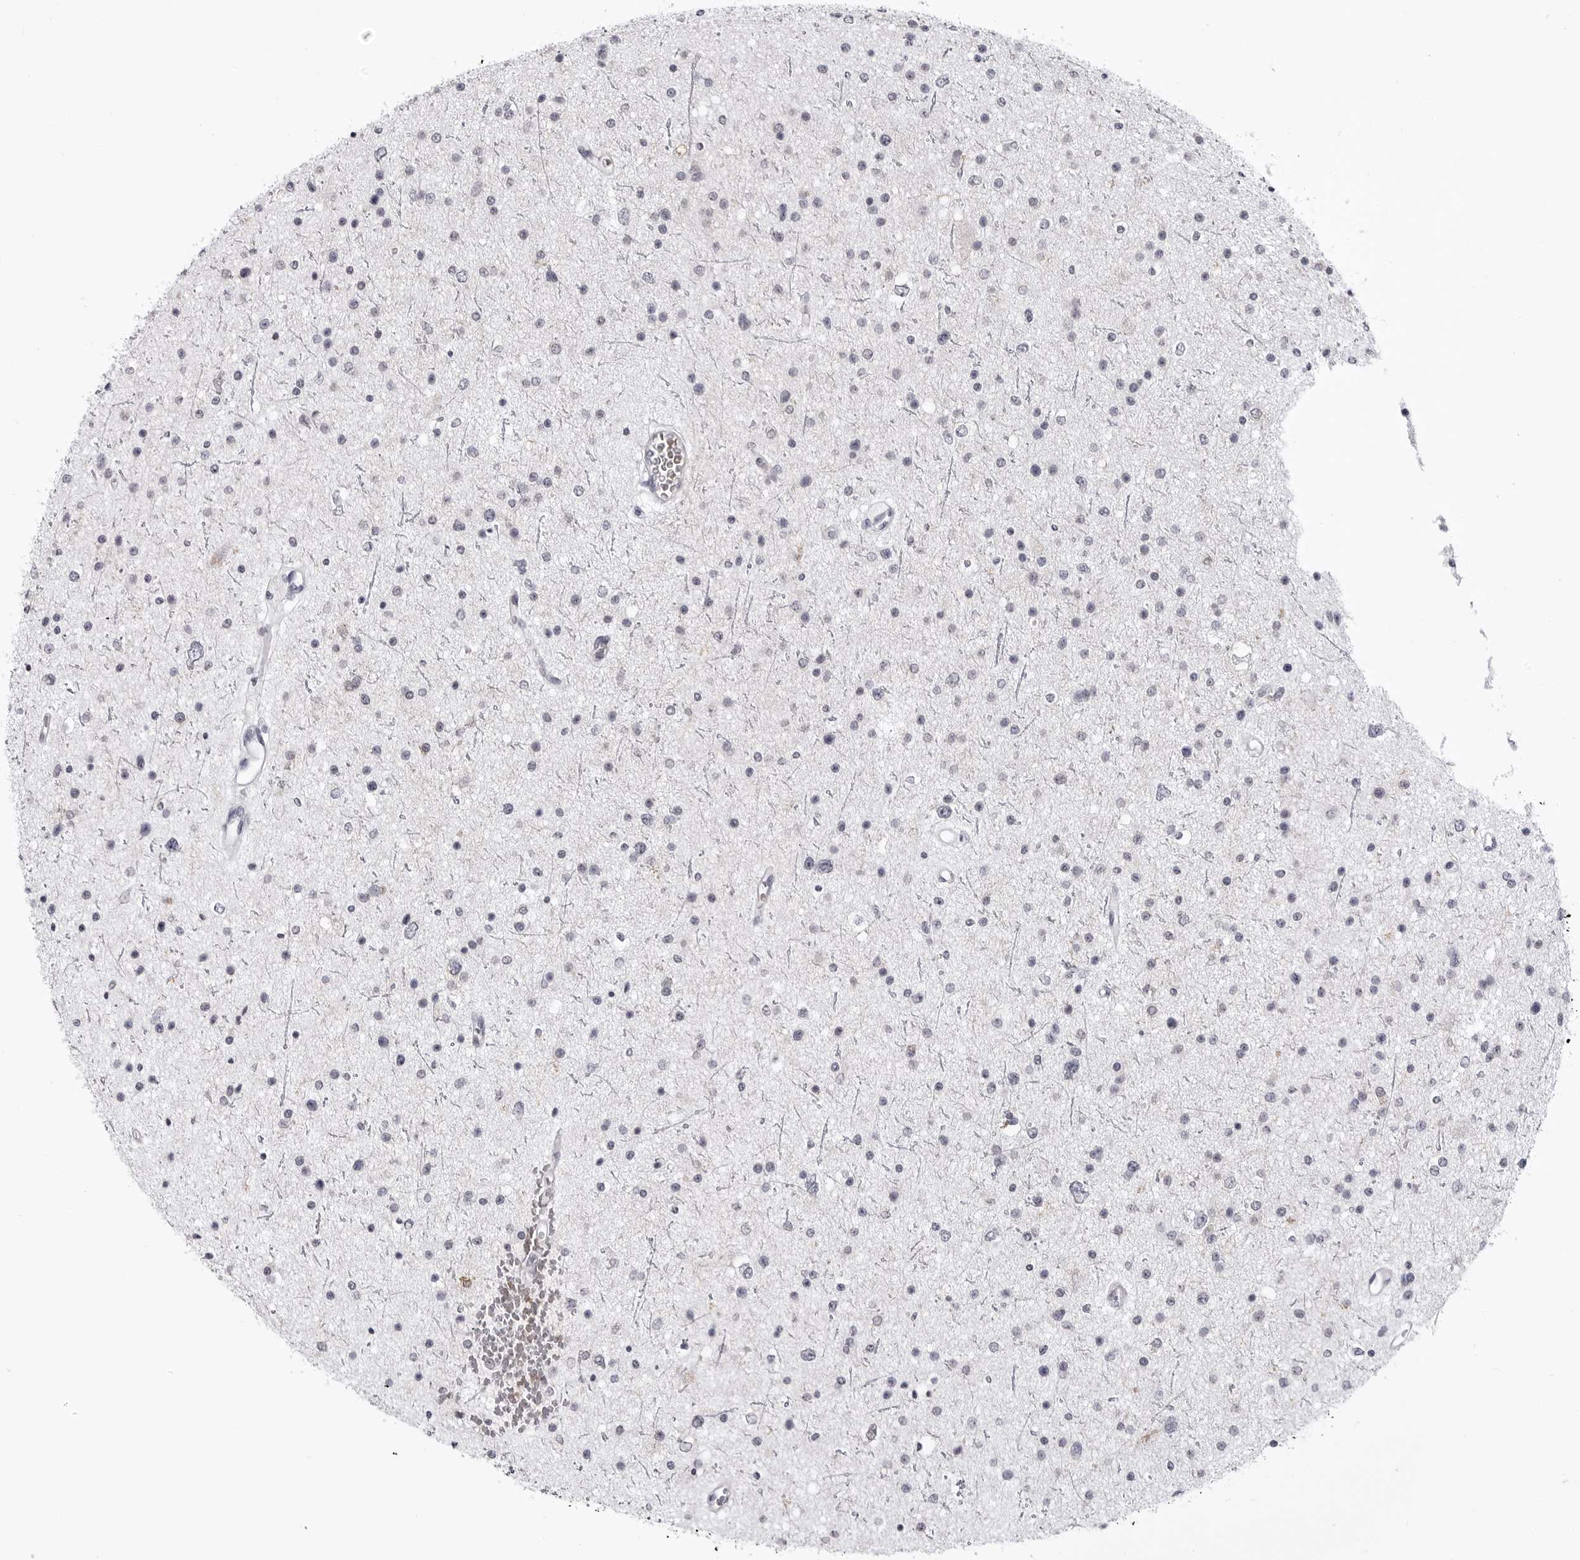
{"staining": {"intensity": "negative", "quantity": "none", "location": "none"}, "tissue": "glioma", "cell_type": "Tumor cells", "image_type": "cancer", "snomed": [{"axis": "morphology", "description": "Glioma, malignant, Low grade"}, {"axis": "topography", "description": "Brain"}], "caption": "There is no significant expression in tumor cells of low-grade glioma (malignant). (DAB immunohistochemistry (IHC) visualized using brightfield microscopy, high magnification).", "gene": "STAP2", "patient": {"sex": "female", "age": 37}}